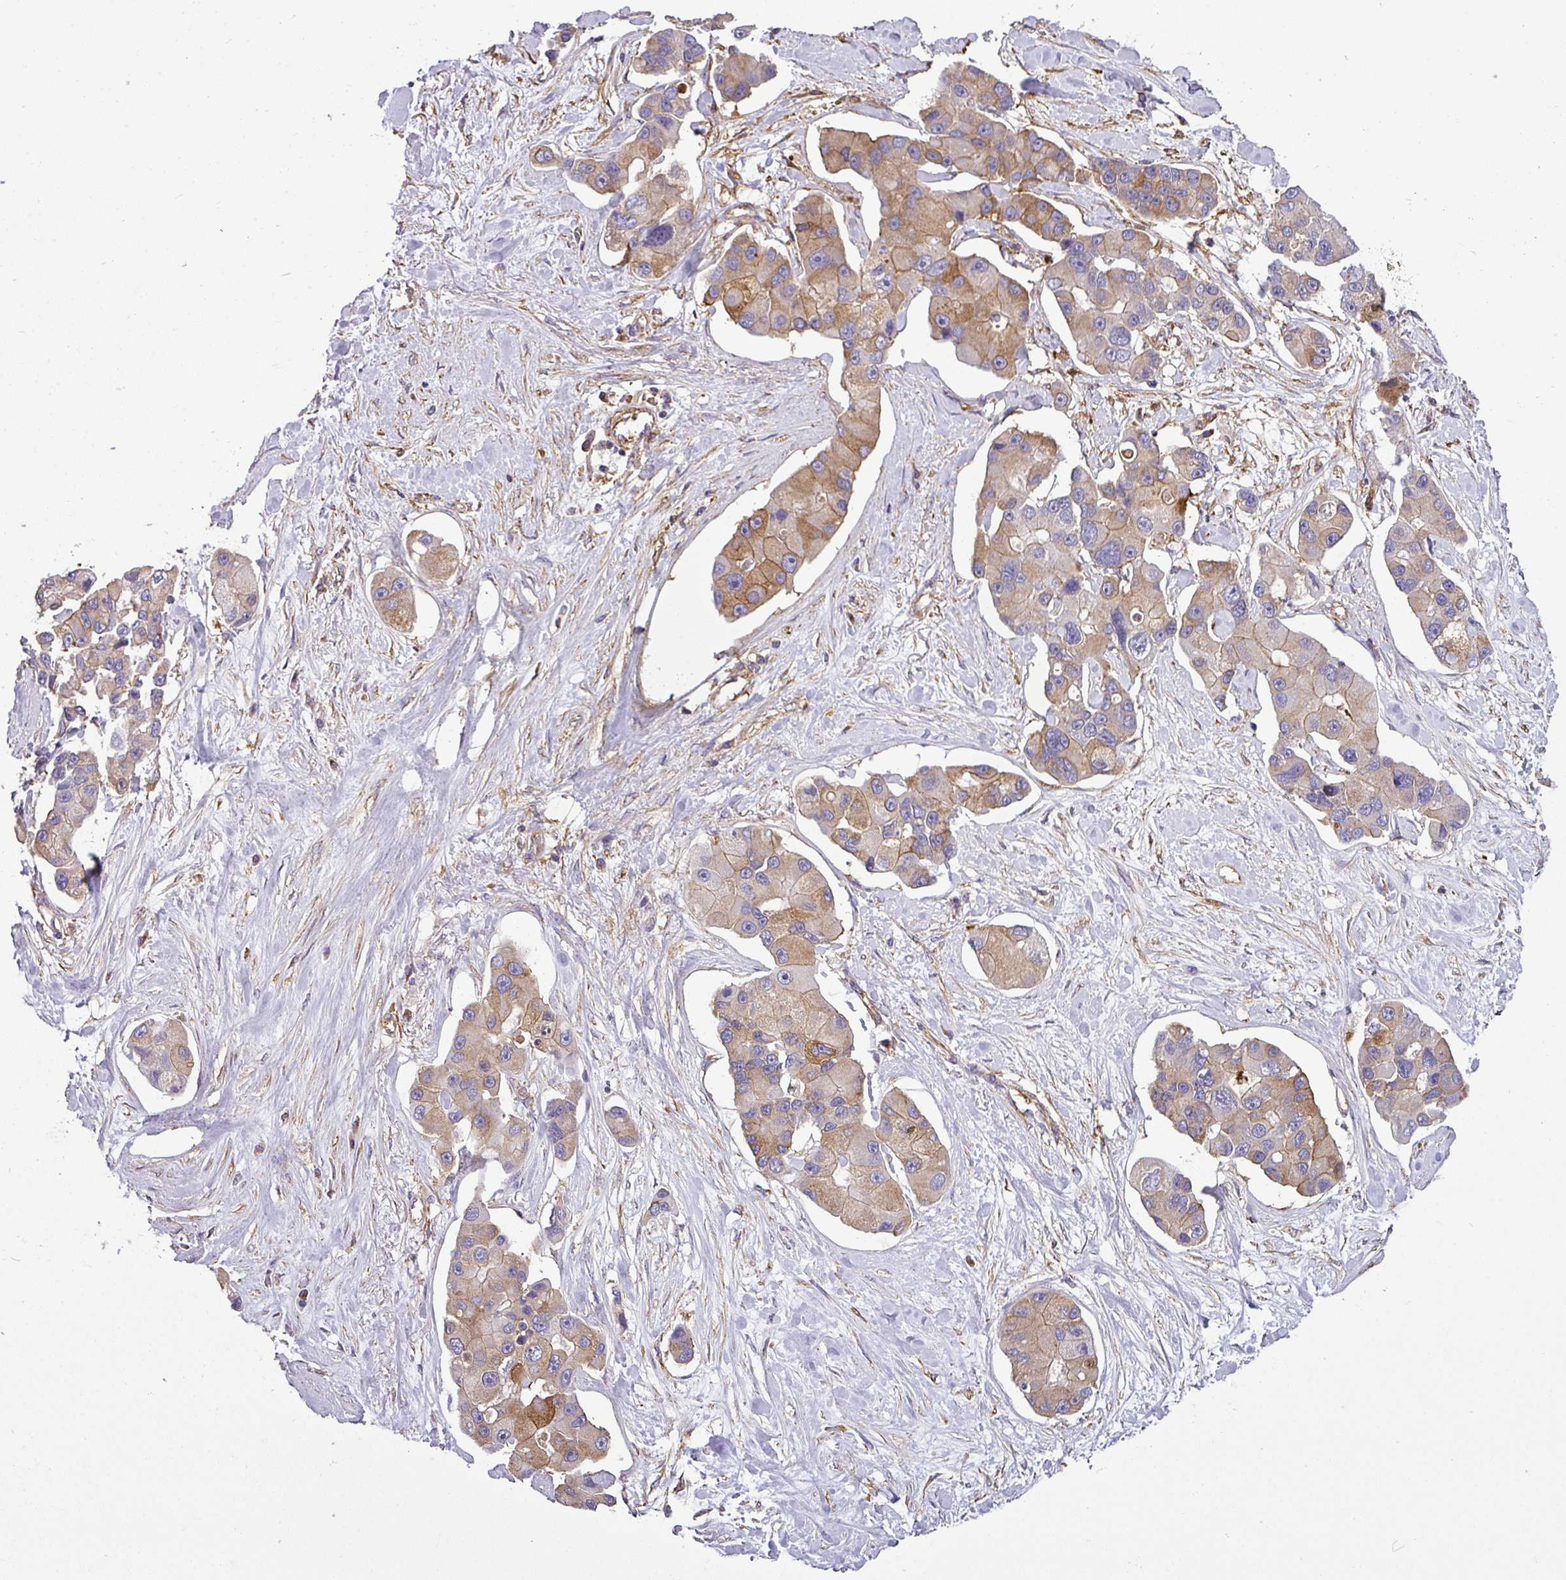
{"staining": {"intensity": "moderate", "quantity": "25%-75%", "location": "cytoplasmic/membranous"}, "tissue": "lung cancer", "cell_type": "Tumor cells", "image_type": "cancer", "snomed": [{"axis": "morphology", "description": "Adenocarcinoma, NOS"}, {"axis": "topography", "description": "Lung"}], "caption": "The photomicrograph reveals immunohistochemical staining of adenocarcinoma (lung). There is moderate cytoplasmic/membranous expression is appreciated in about 25%-75% of tumor cells. The protein of interest is shown in brown color, while the nuclei are stained blue.", "gene": "XNDC1N", "patient": {"sex": "female", "age": 54}}